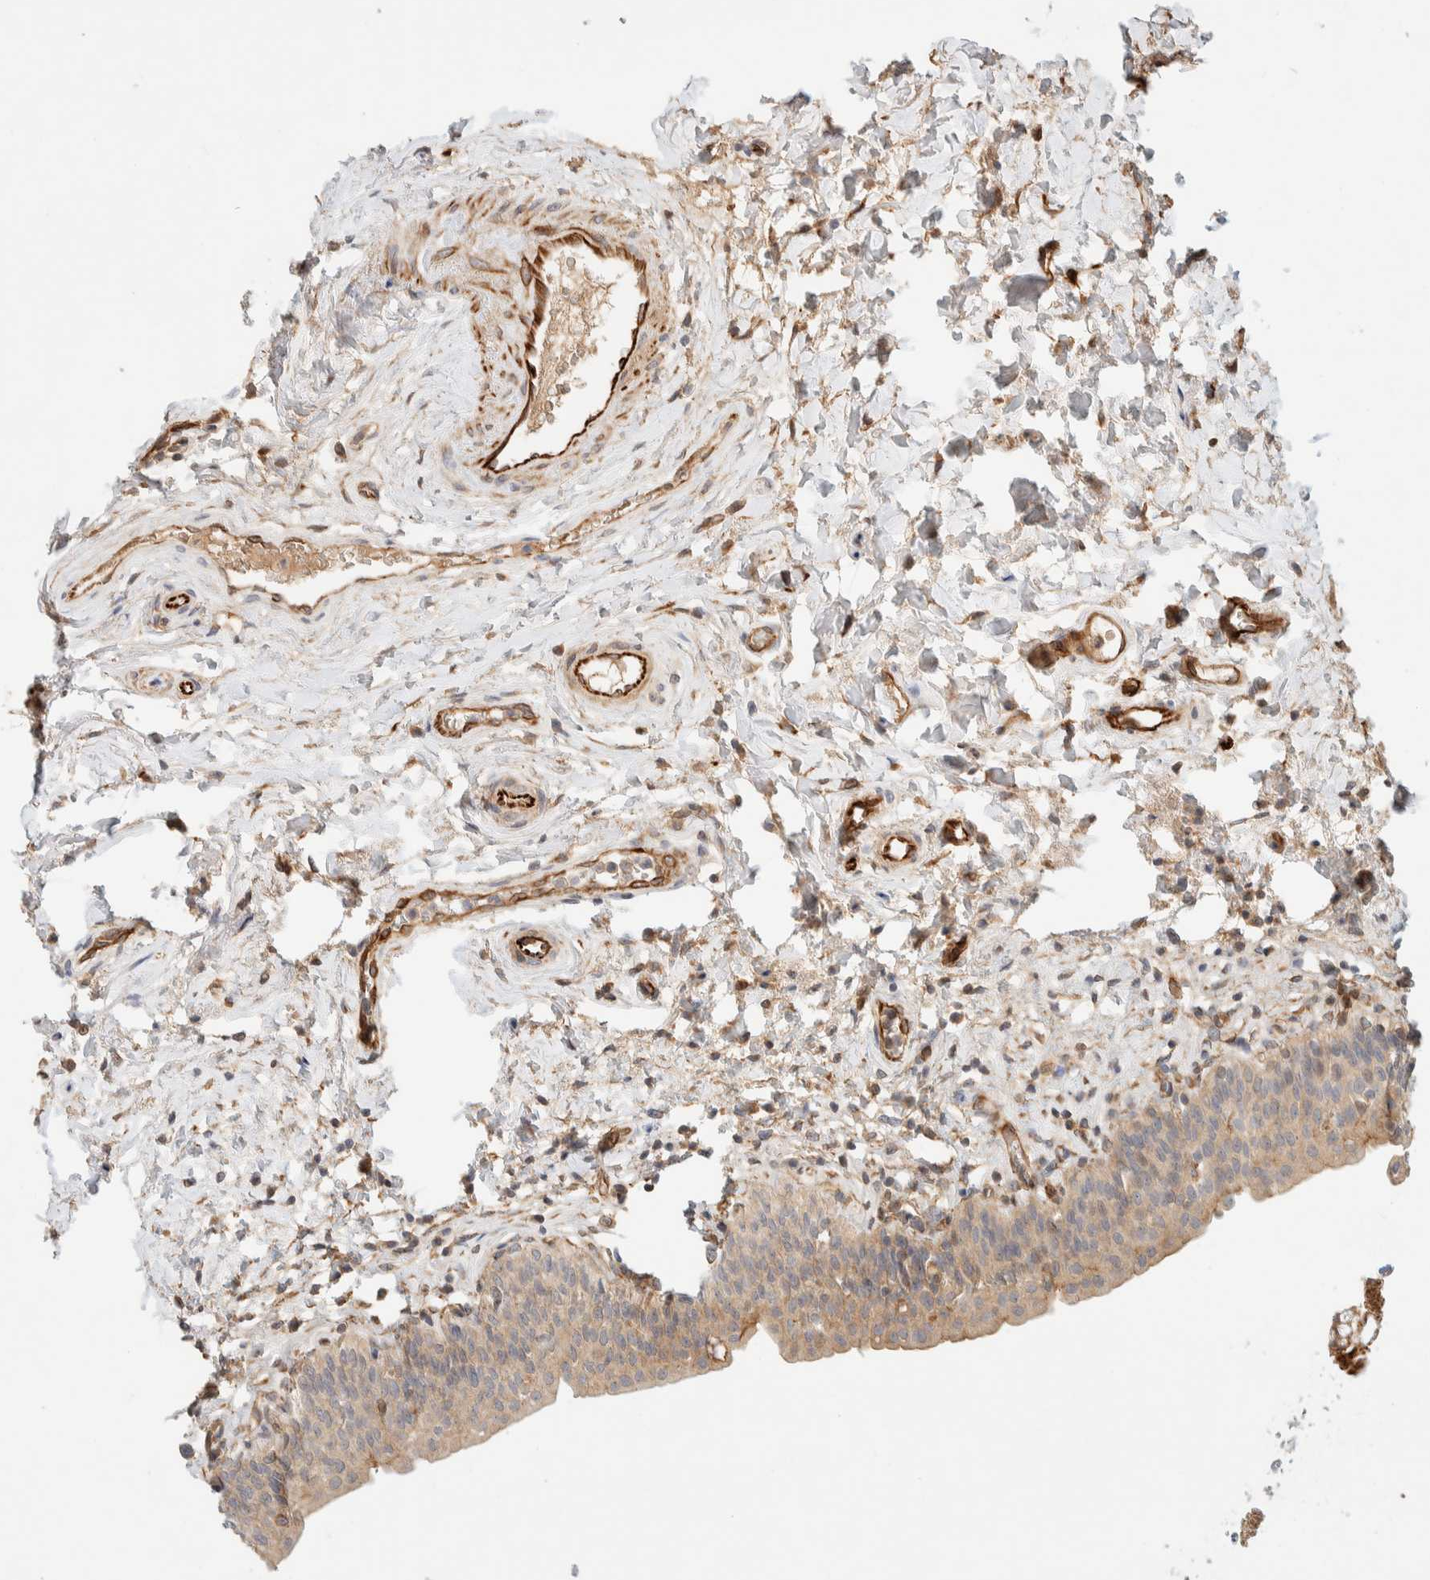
{"staining": {"intensity": "weak", "quantity": ">75%", "location": "cytoplasmic/membranous"}, "tissue": "urinary bladder", "cell_type": "Urothelial cells", "image_type": "normal", "snomed": [{"axis": "morphology", "description": "Normal tissue, NOS"}, {"axis": "topography", "description": "Urinary bladder"}], "caption": "Protein staining of normal urinary bladder shows weak cytoplasmic/membranous positivity in approximately >75% of urothelial cells. (Brightfield microscopy of DAB IHC at high magnification).", "gene": "FAT1", "patient": {"sex": "male", "age": 83}}